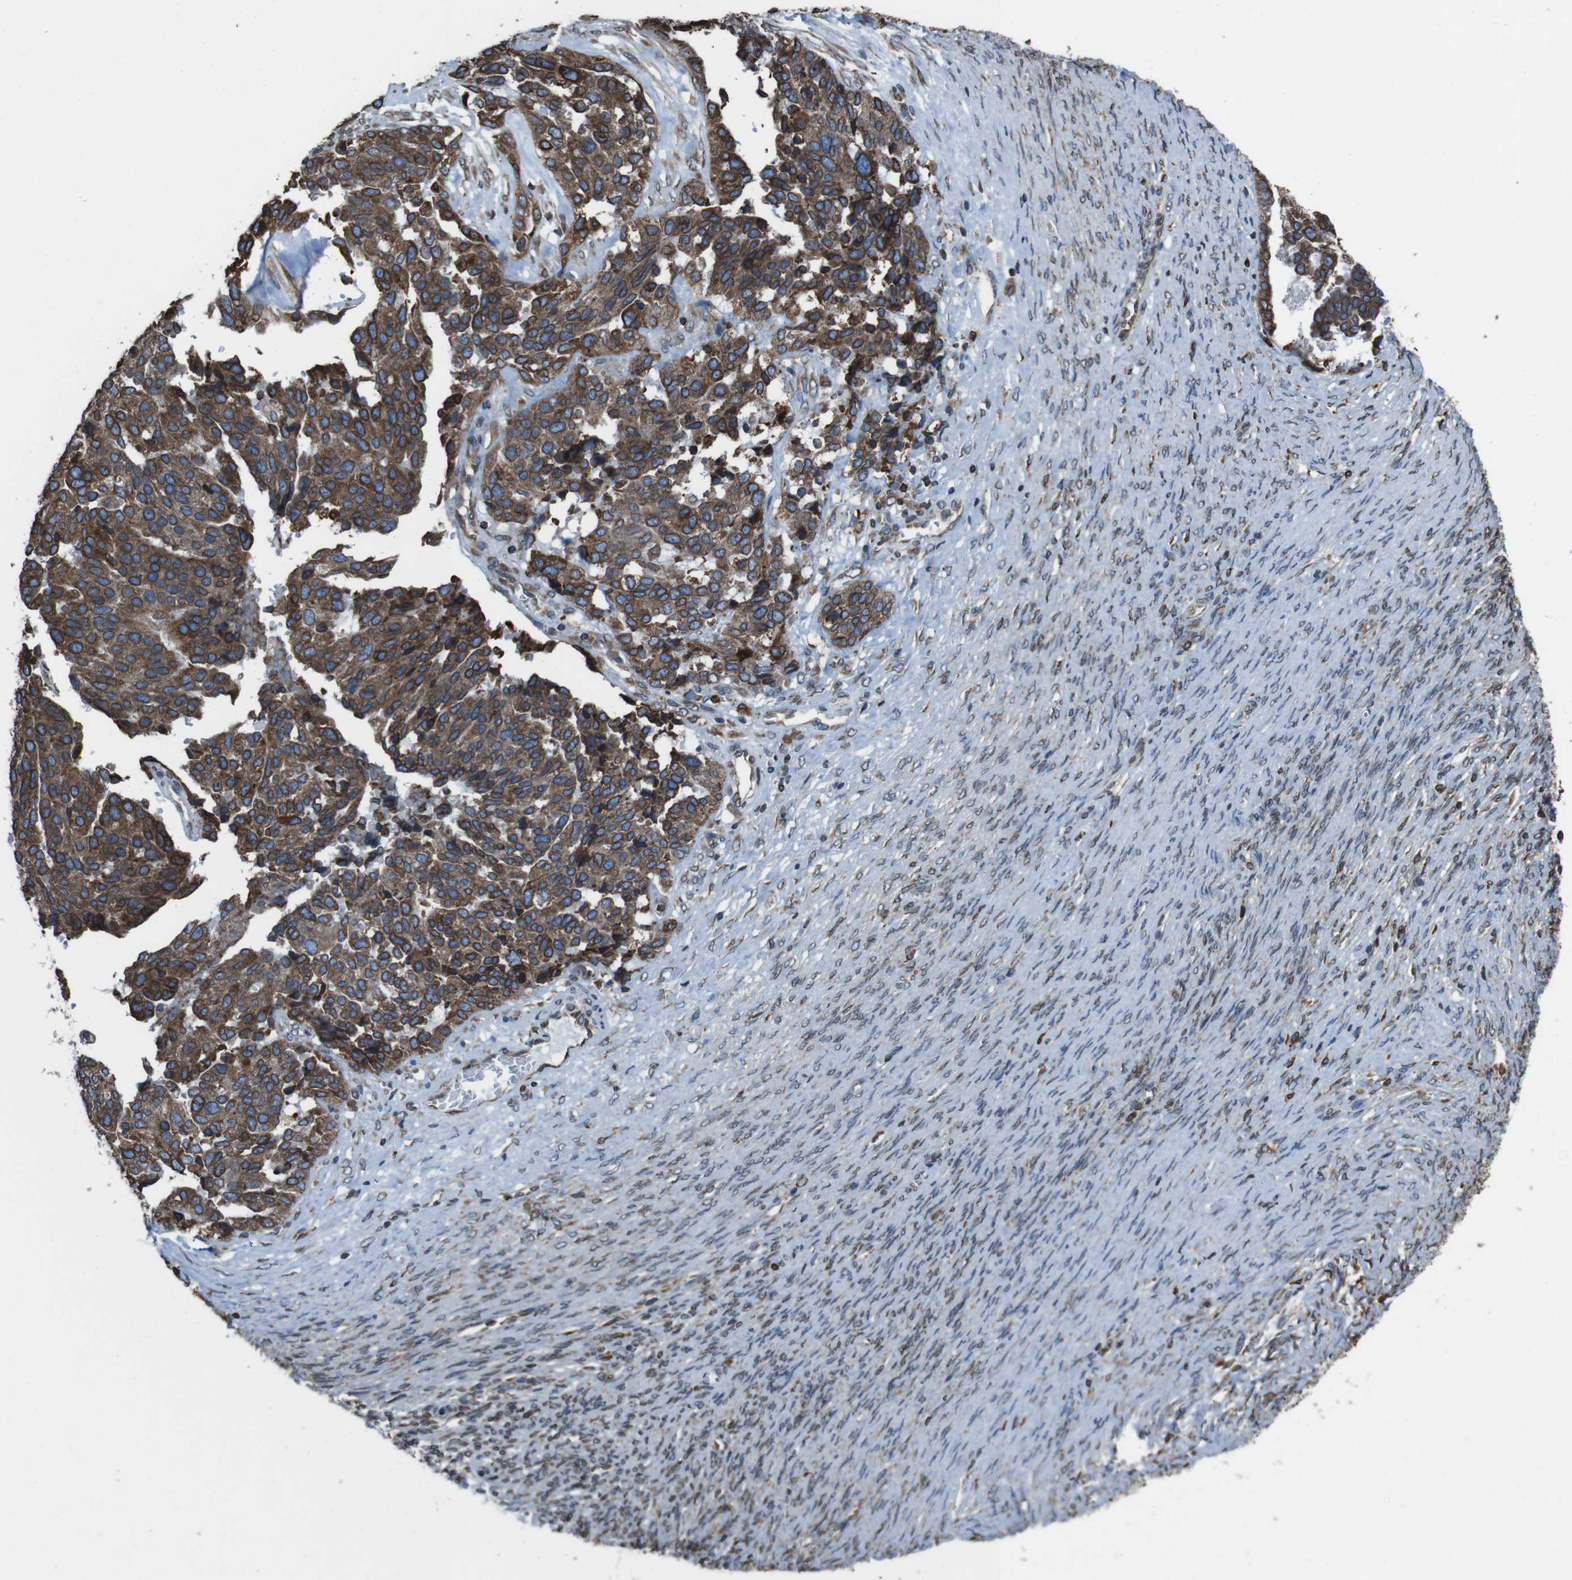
{"staining": {"intensity": "strong", "quantity": ">75%", "location": "cytoplasmic/membranous"}, "tissue": "ovarian cancer", "cell_type": "Tumor cells", "image_type": "cancer", "snomed": [{"axis": "morphology", "description": "Cystadenocarcinoma, serous, NOS"}, {"axis": "topography", "description": "Ovary"}], "caption": "The micrograph exhibits staining of ovarian serous cystadenocarcinoma, revealing strong cytoplasmic/membranous protein expression (brown color) within tumor cells.", "gene": "APMAP", "patient": {"sex": "female", "age": 44}}